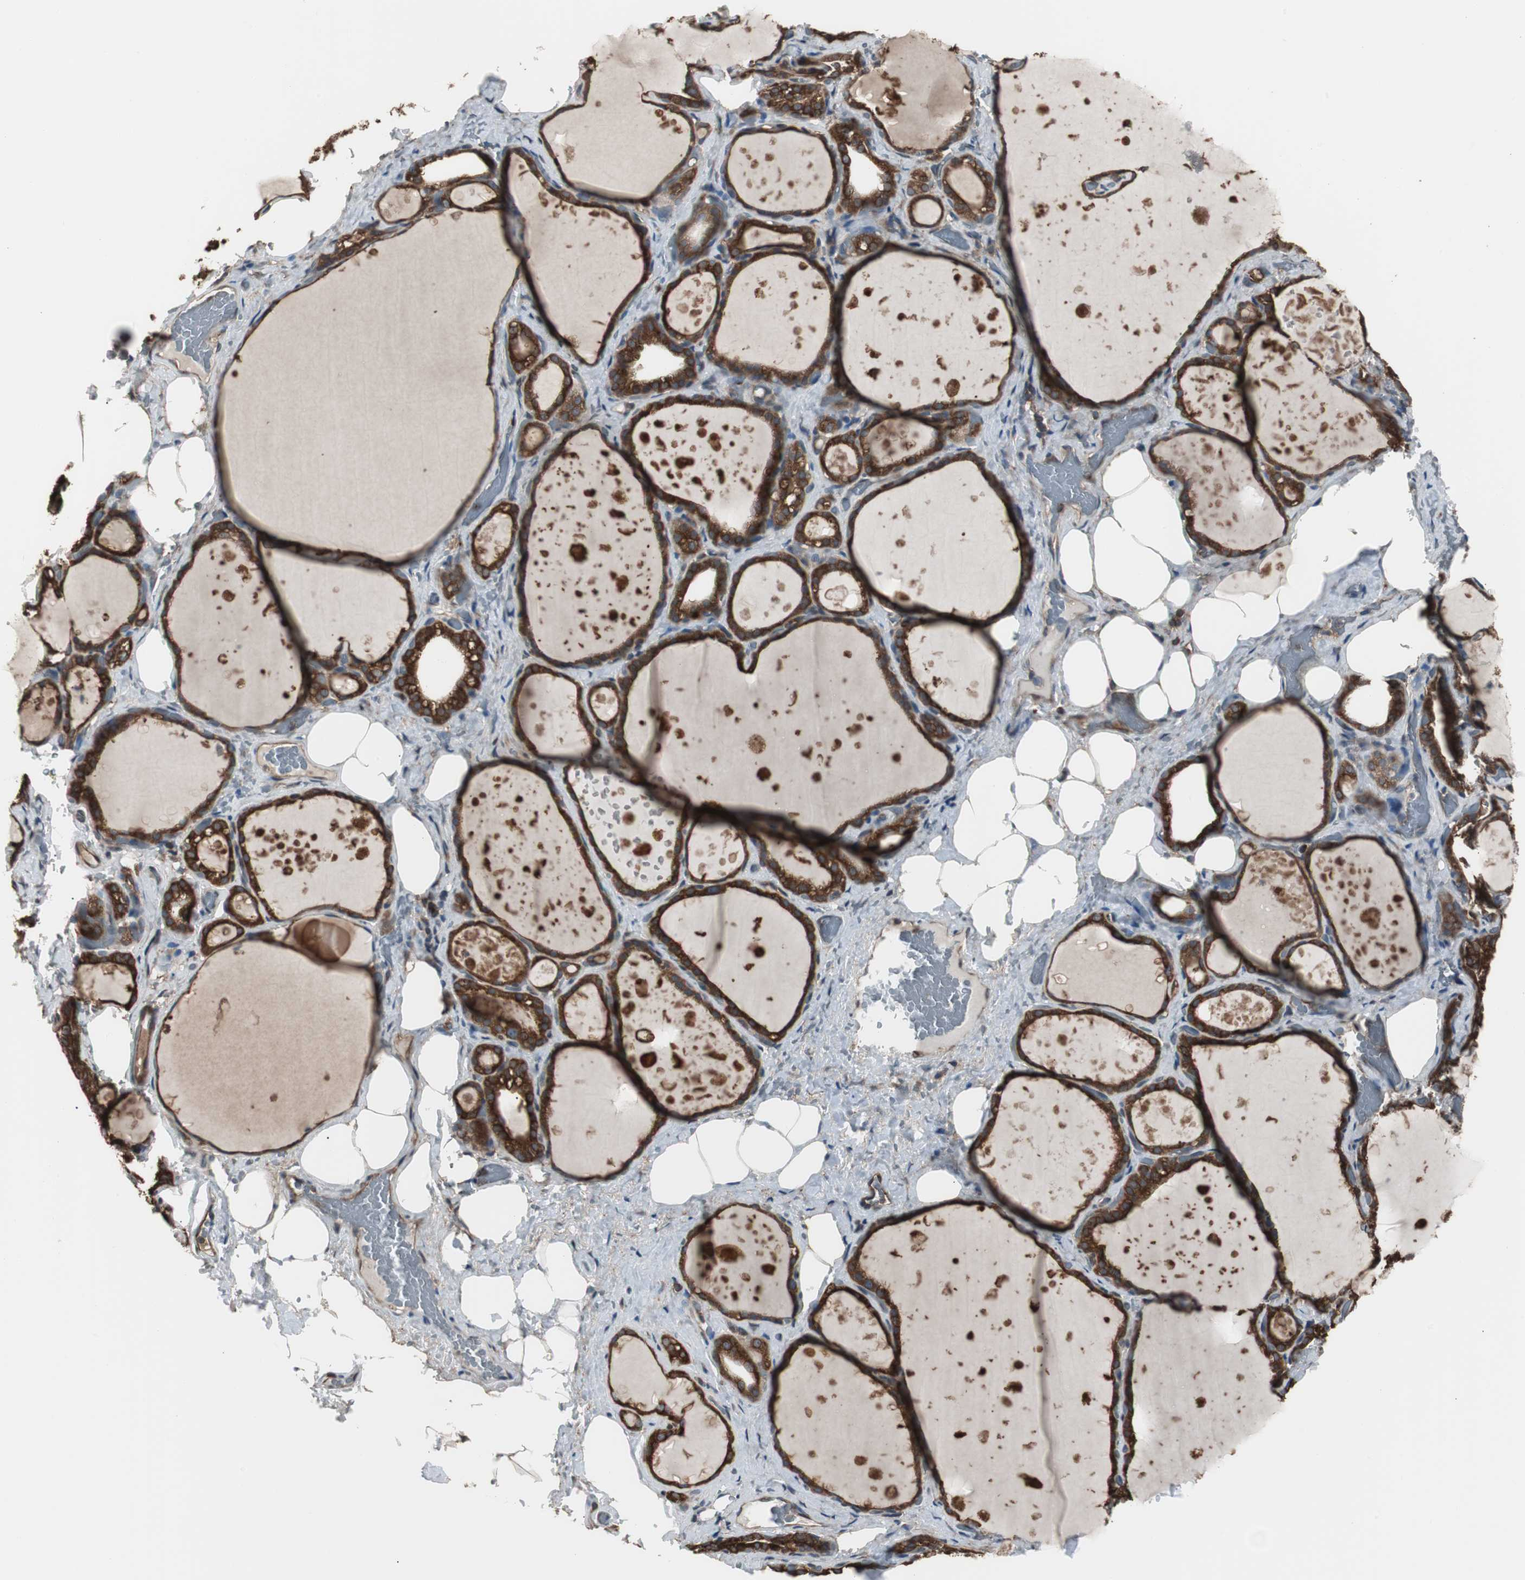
{"staining": {"intensity": "strong", "quantity": ">75%", "location": "cytoplasmic/membranous"}, "tissue": "thyroid gland", "cell_type": "Glandular cells", "image_type": "normal", "snomed": [{"axis": "morphology", "description": "Normal tissue, NOS"}, {"axis": "topography", "description": "Thyroid gland"}], "caption": "About >75% of glandular cells in normal thyroid gland reveal strong cytoplasmic/membranous protein positivity as visualized by brown immunohistochemical staining.", "gene": "CAPNS1", "patient": {"sex": "male", "age": 61}}